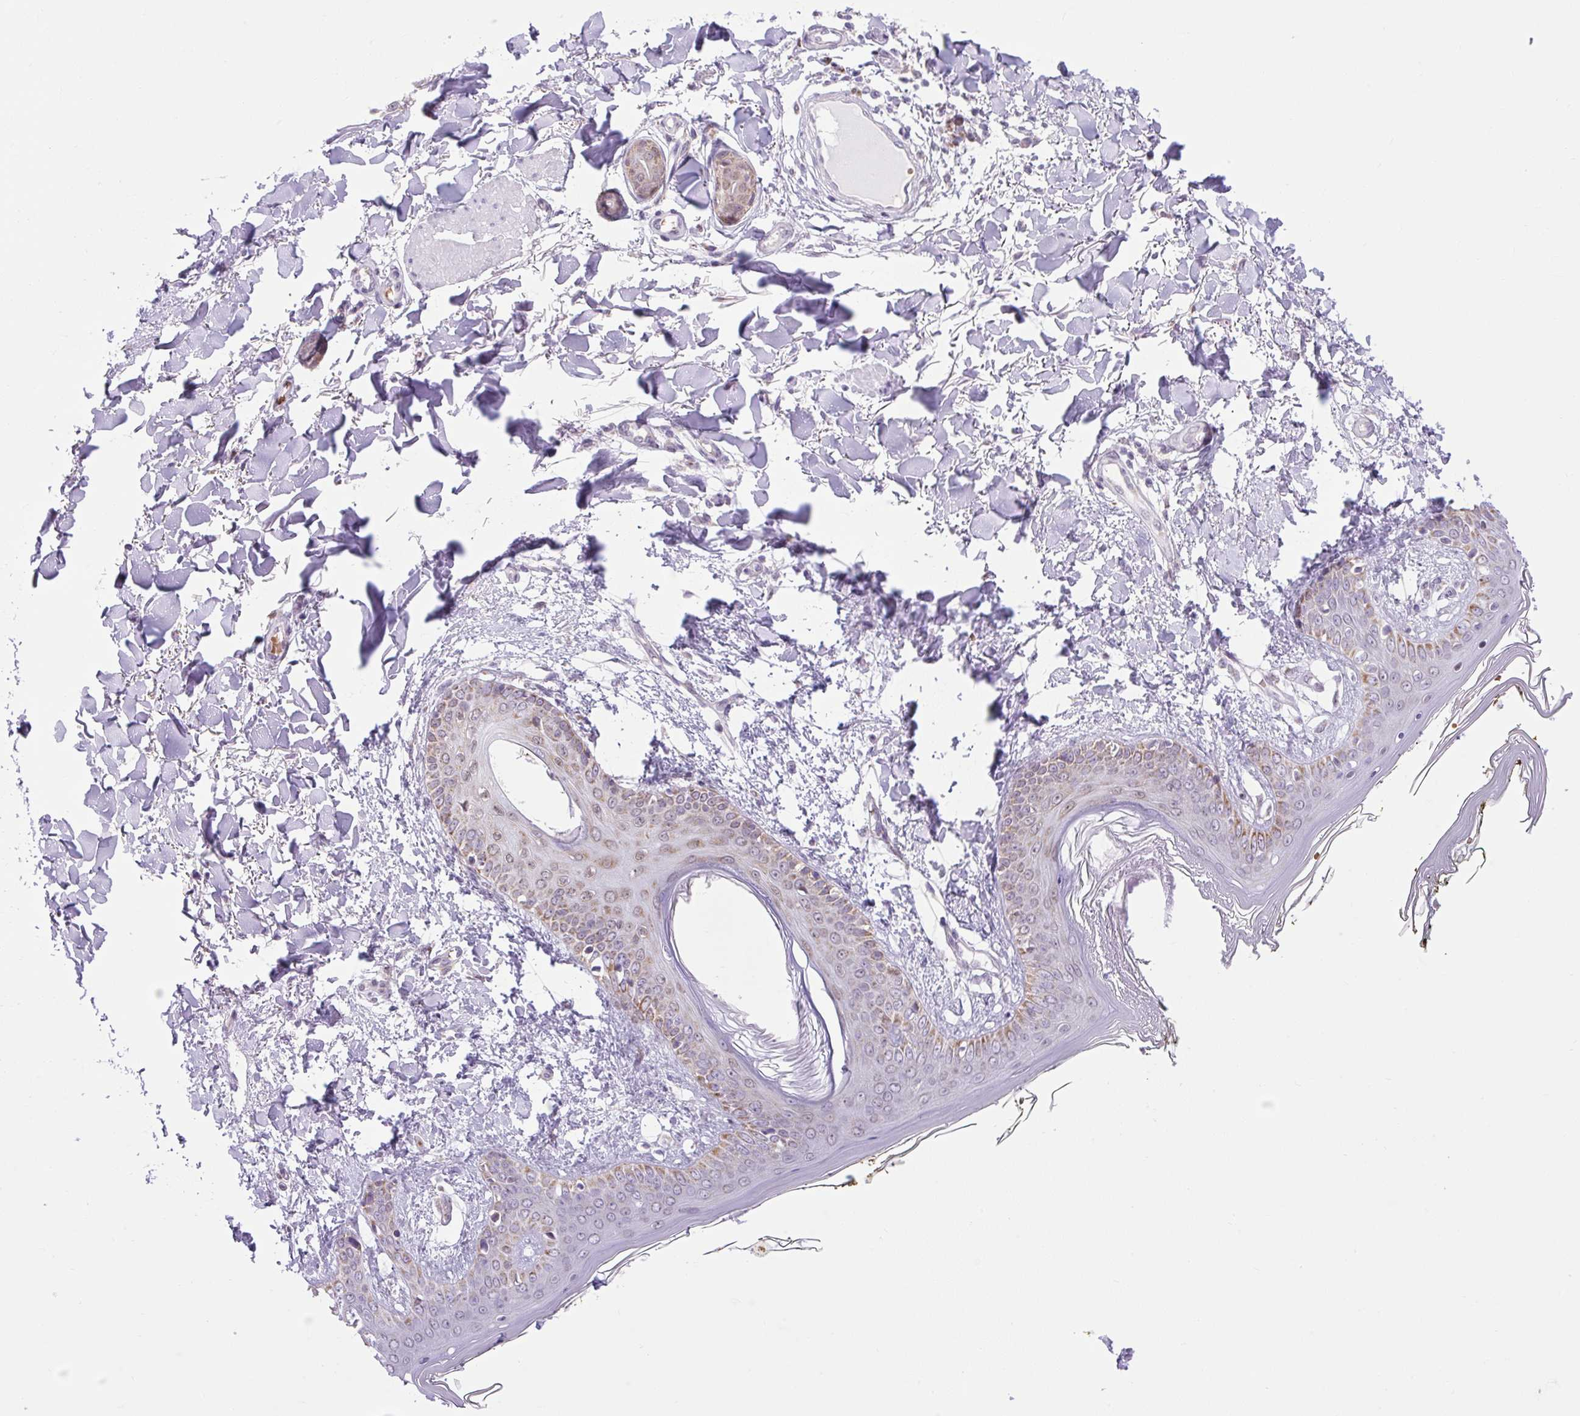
{"staining": {"intensity": "negative", "quantity": "none", "location": "none"}, "tissue": "skin", "cell_type": "Fibroblasts", "image_type": "normal", "snomed": [{"axis": "morphology", "description": "Normal tissue, NOS"}, {"axis": "topography", "description": "Skin"}], "caption": "DAB immunohistochemical staining of benign skin demonstrates no significant expression in fibroblasts. (Stains: DAB immunohistochemistry (IHC) with hematoxylin counter stain, Microscopy: brightfield microscopy at high magnification).", "gene": "SCO2", "patient": {"sex": "female", "age": 34}}